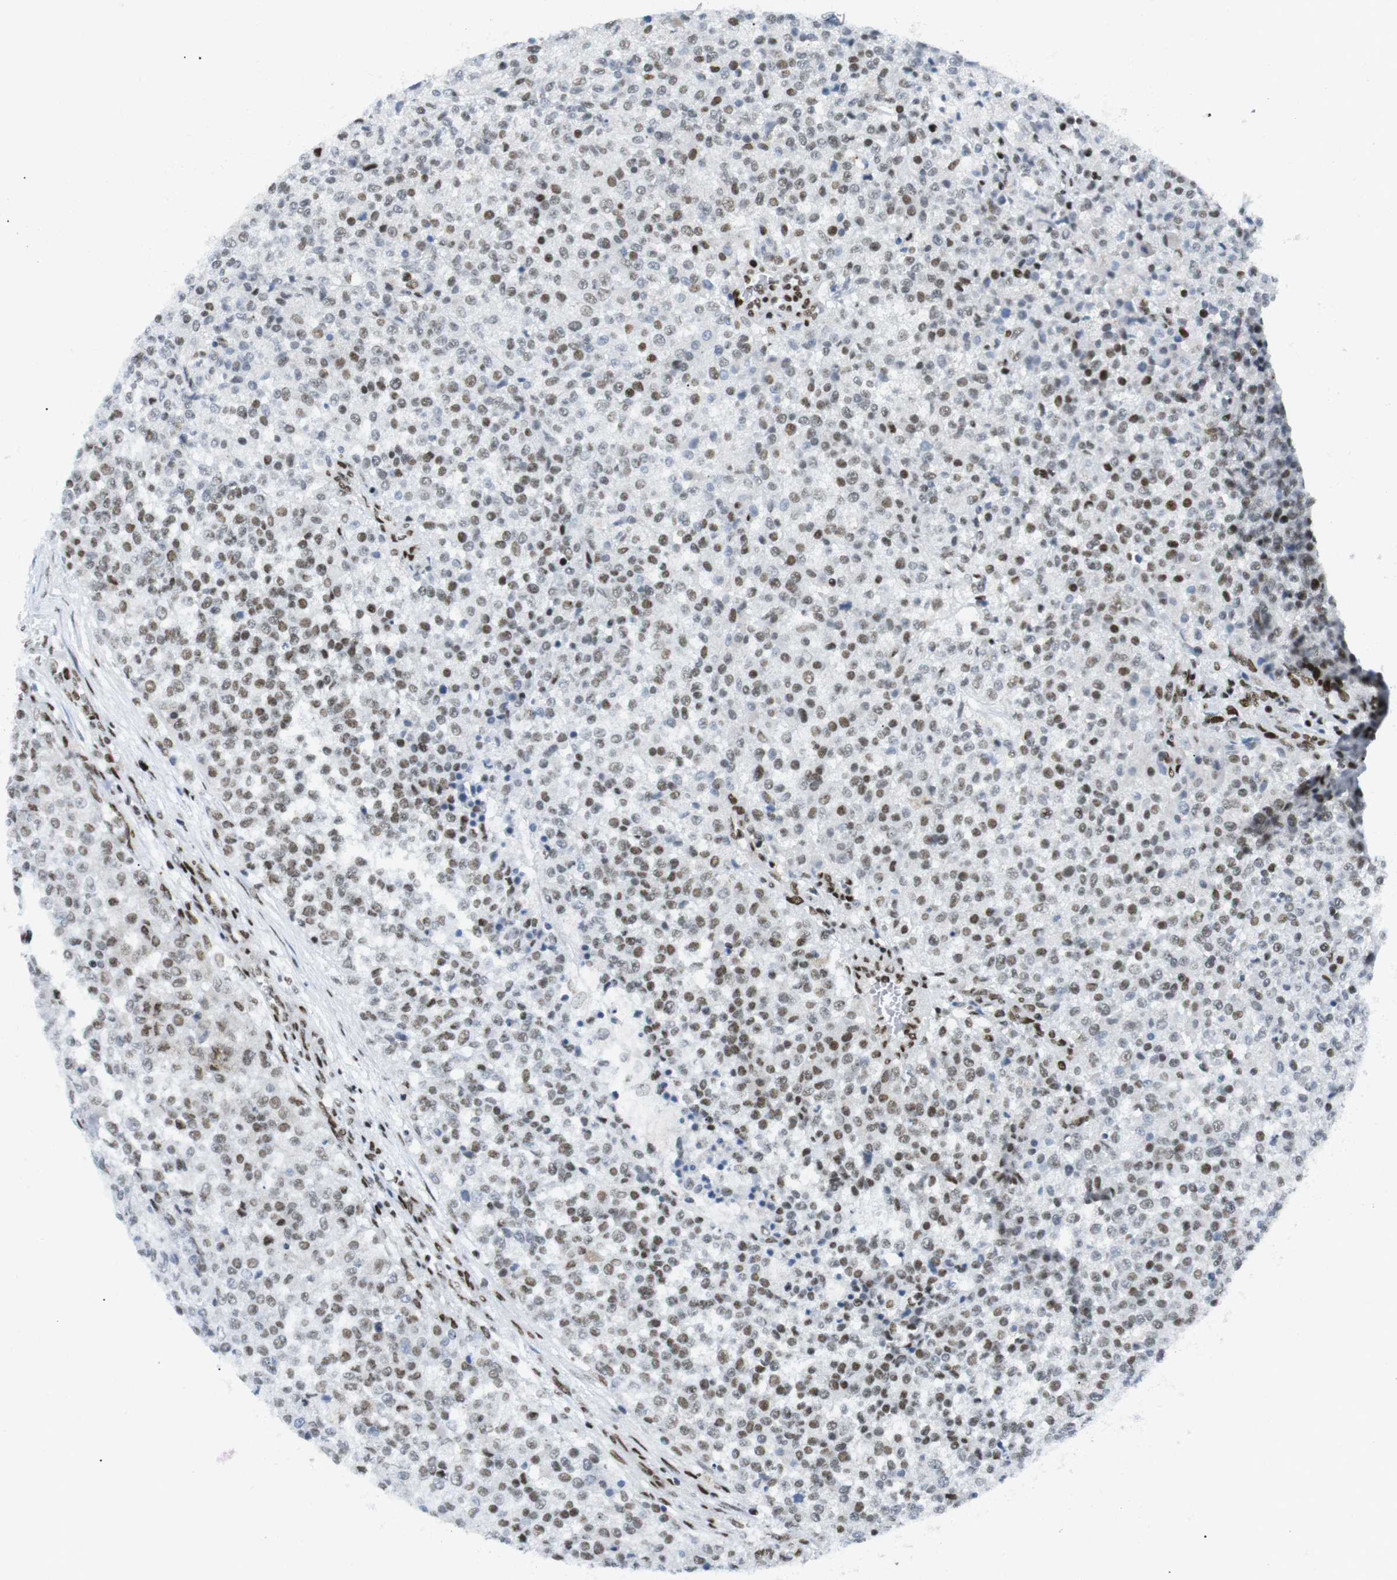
{"staining": {"intensity": "moderate", "quantity": "25%-75%", "location": "nuclear"}, "tissue": "testis cancer", "cell_type": "Tumor cells", "image_type": "cancer", "snomed": [{"axis": "morphology", "description": "Seminoma, NOS"}, {"axis": "topography", "description": "Testis"}], "caption": "Human testis cancer (seminoma) stained for a protein (brown) demonstrates moderate nuclear positive staining in about 25%-75% of tumor cells.", "gene": "ARID1A", "patient": {"sex": "male", "age": 59}}